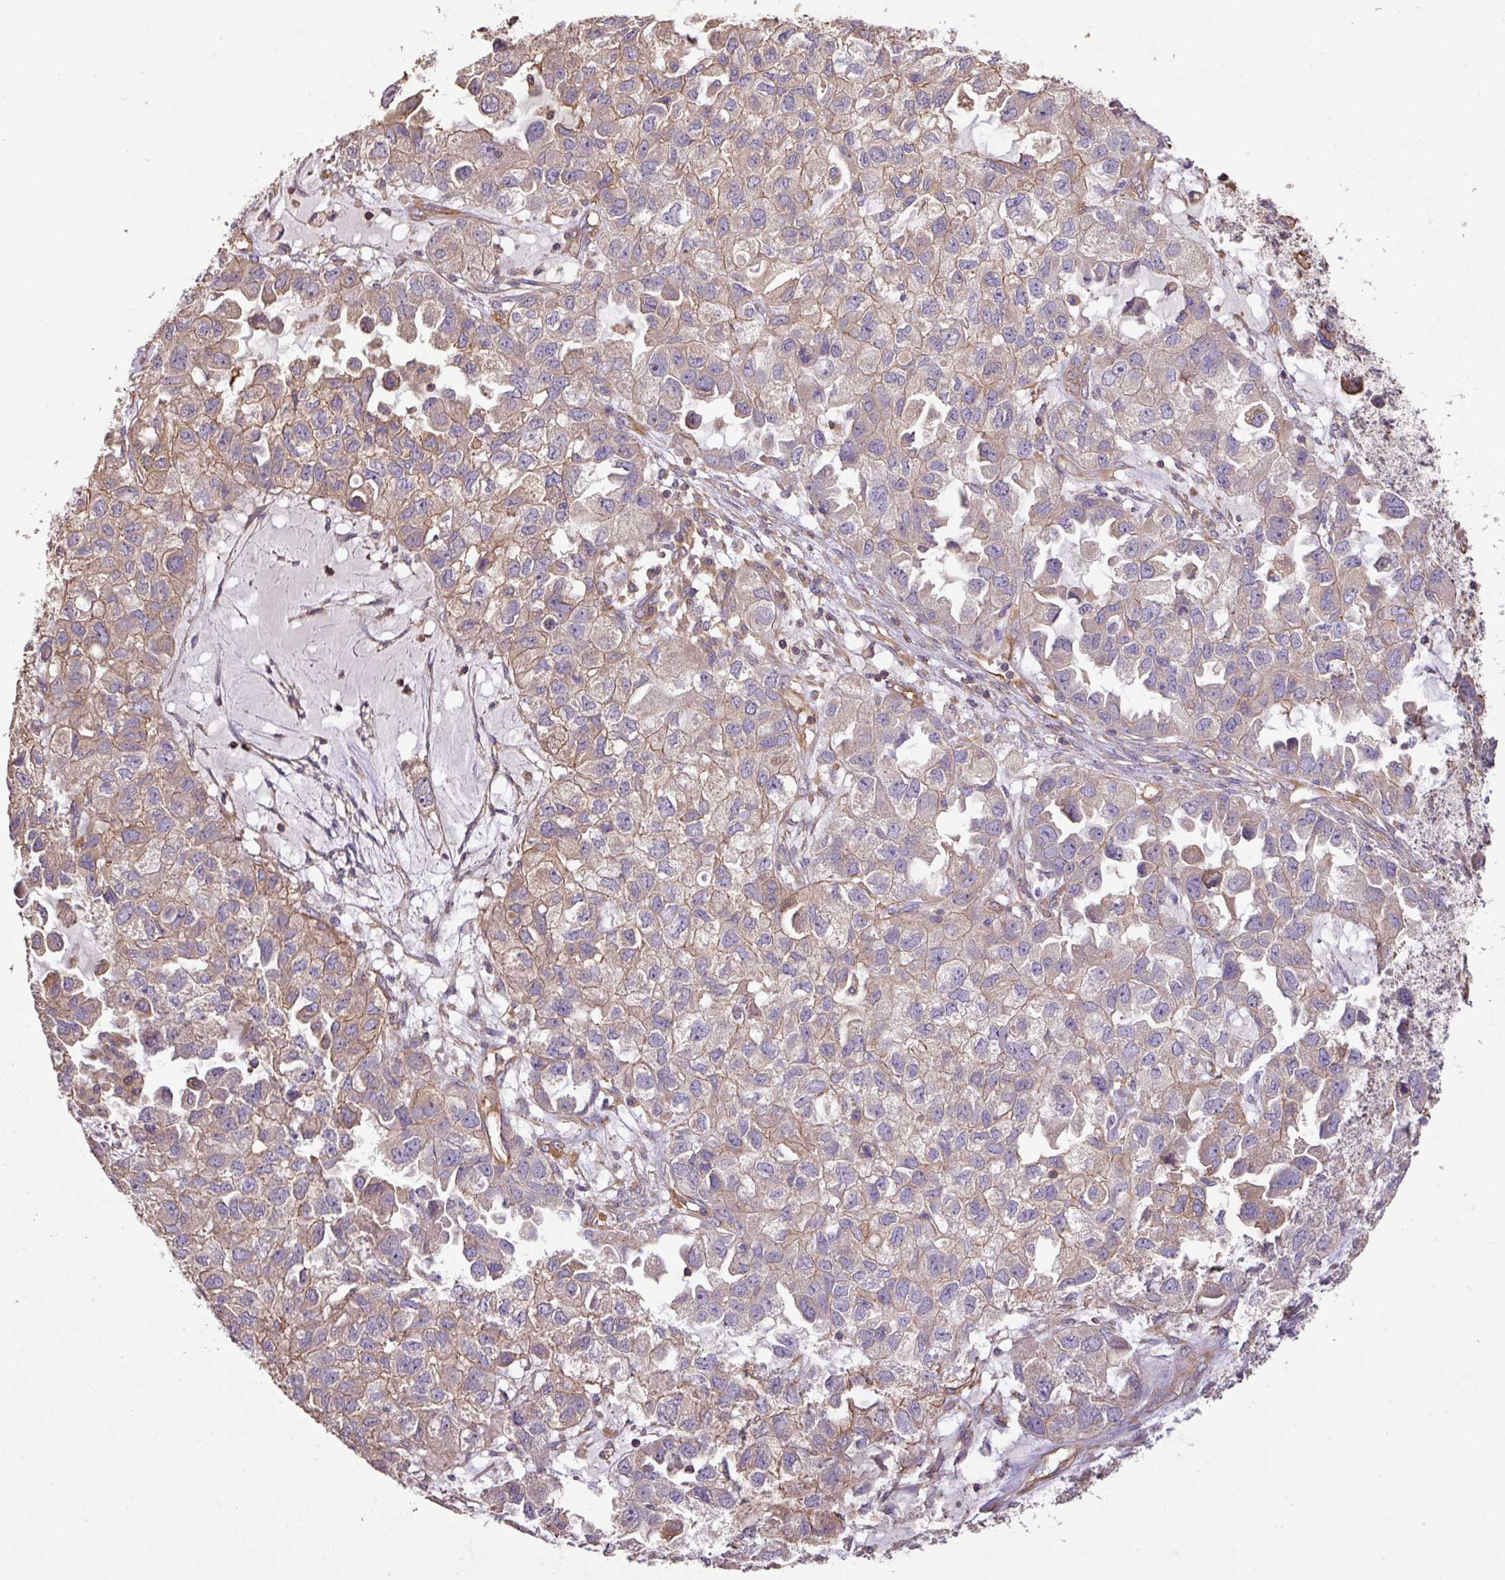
{"staining": {"intensity": "weak", "quantity": "25%-75%", "location": "cytoplasmic/membranous"}, "tissue": "ovarian cancer", "cell_type": "Tumor cells", "image_type": "cancer", "snomed": [{"axis": "morphology", "description": "Cystadenocarcinoma, serous, NOS"}, {"axis": "topography", "description": "Ovary"}], "caption": "About 25%-75% of tumor cells in serous cystadenocarcinoma (ovarian) reveal weak cytoplasmic/membranous protein expression as visualized by brown immunohistochemical staining.", "gene": "CALML4", "patient": {"sex": "female", "age": 84}}